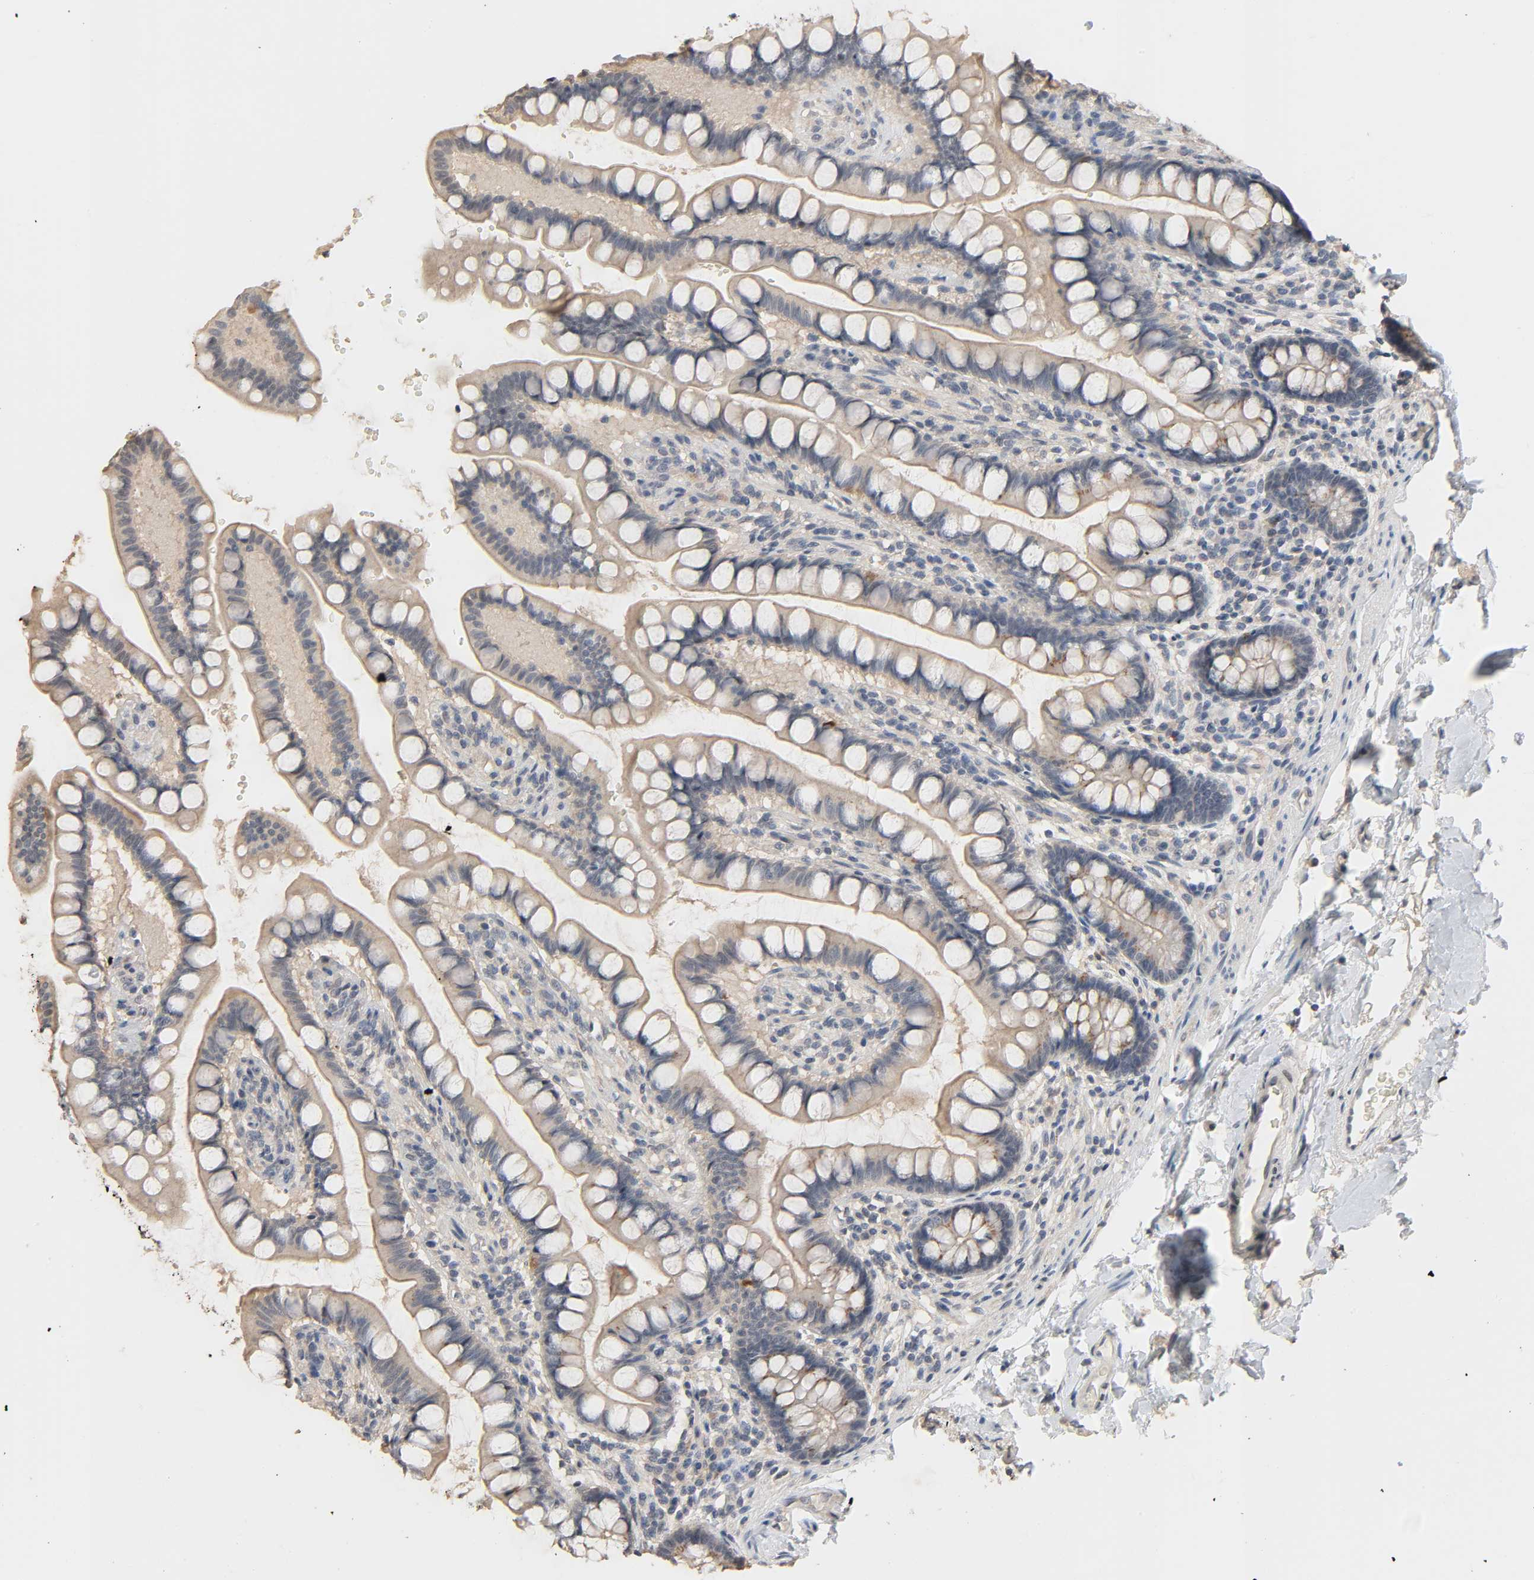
{"staining": {"intensity": "moderate", "quantity": "<25%", "location": "cytoplasmic/membranous"}, "tissue": "small intestine", "cell_type": "Glandular cells", "image_type": "normal", "snomed": [{"axis": "morphology", "description": "Normal tissue, NOS"}, {"axis": "topography", "description": "Small intestine"}], "caption": "Small intestine stained with immunohistochemistry (IHC) demonstrates moderate cytoplasmic/membranous staining in about <25% of glandular cells.", "gene": "MAGEA8", "patient": {"sex": "female", "age": 58}}